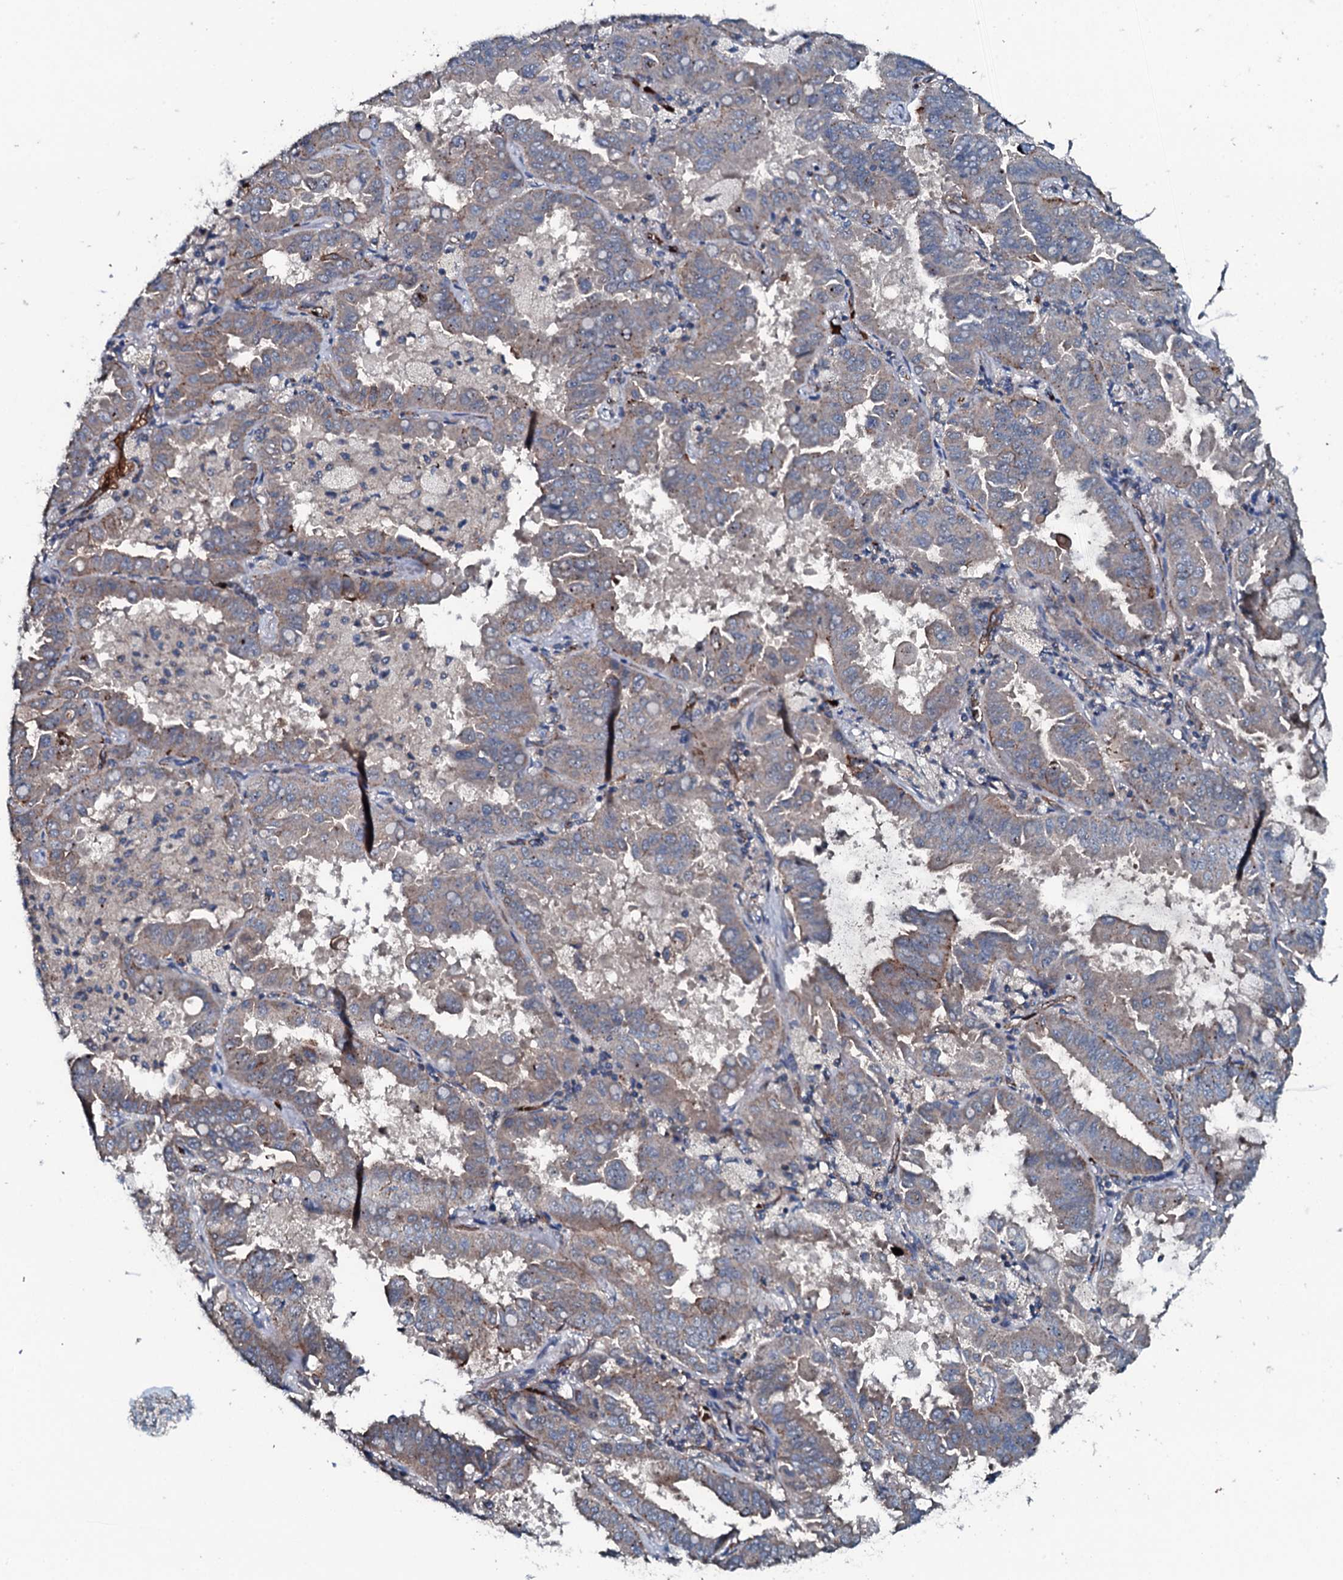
{"staining": {"intensity": "weak", "quantity": "25%-75%", "location": "cytoplasmic/membranous"}, "tissue": "lung cancer", "cell_type": "Tumor cells", "image_type": "cancer", "snomed": [{"axis": "morphology", "description": "Adenocarcinoma, NOS"}, {"axis": "topography", "description": "Lung"}], "caption": "Tumor cells demonstrate low levels of weak cytoplasmic/membranous expression in about 25%-75% of cells in human adenocarcinoma (lung).", "gene": "TRIM7", "patient": {"sex": "male", "age": 64}}